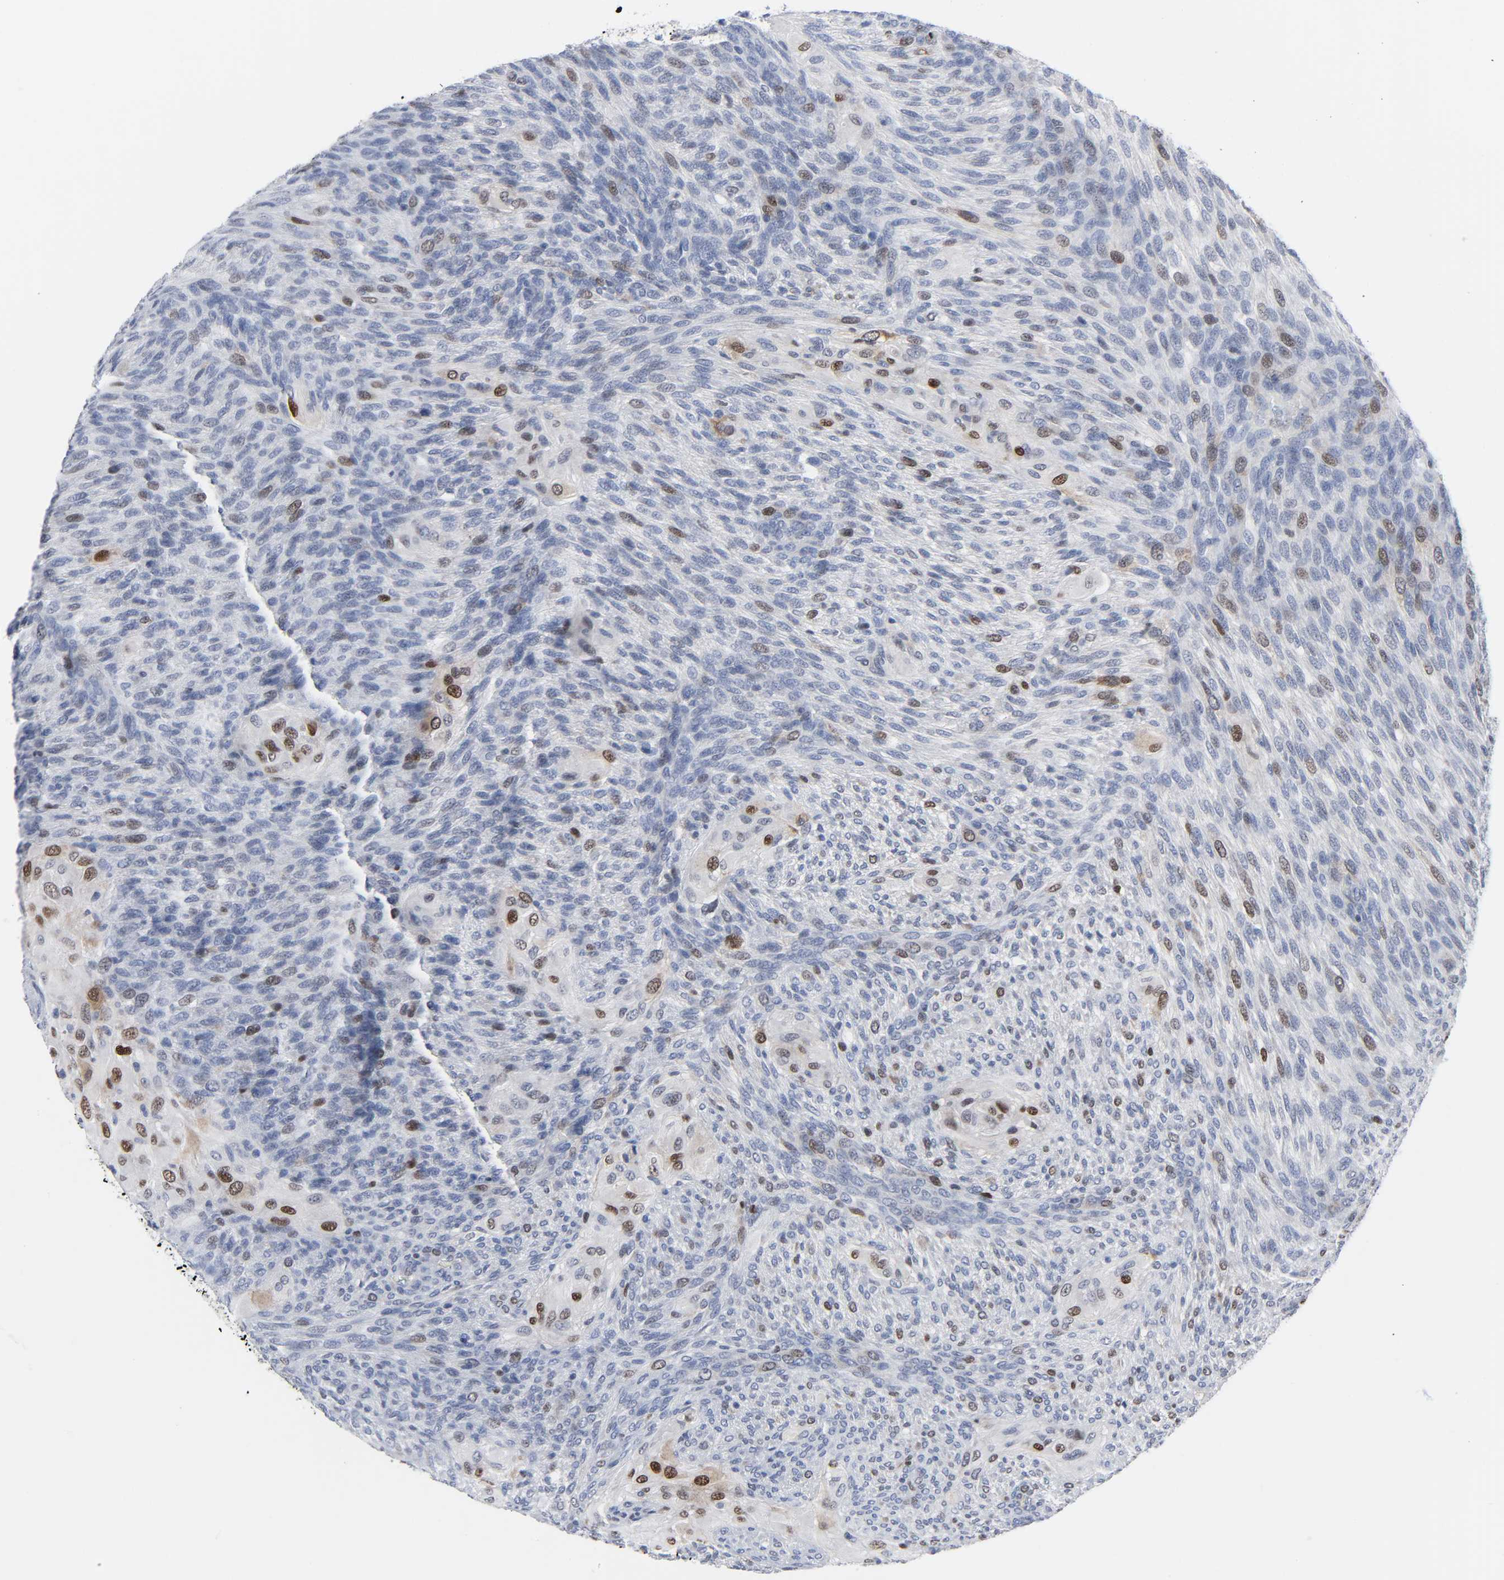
{"staining": {"intensity": "strong", "quantity": "<25%", "location": "nuclear"}, "tissue": "glioma", "cell_type": "Tumor cells", "image_type": "cancer", "snomed": [{"axis": "morphology", "description": "Glioma, malignant, High grade"}, {"axis": "topography", "description": "Cerebral cortex"}], "caption": "Protein analysis of glioma tissue reveals strong nuclear expression in about <25% of tumor cells.", "gene": "WEE1", "patient": {"sex": "female", "age": 55}}